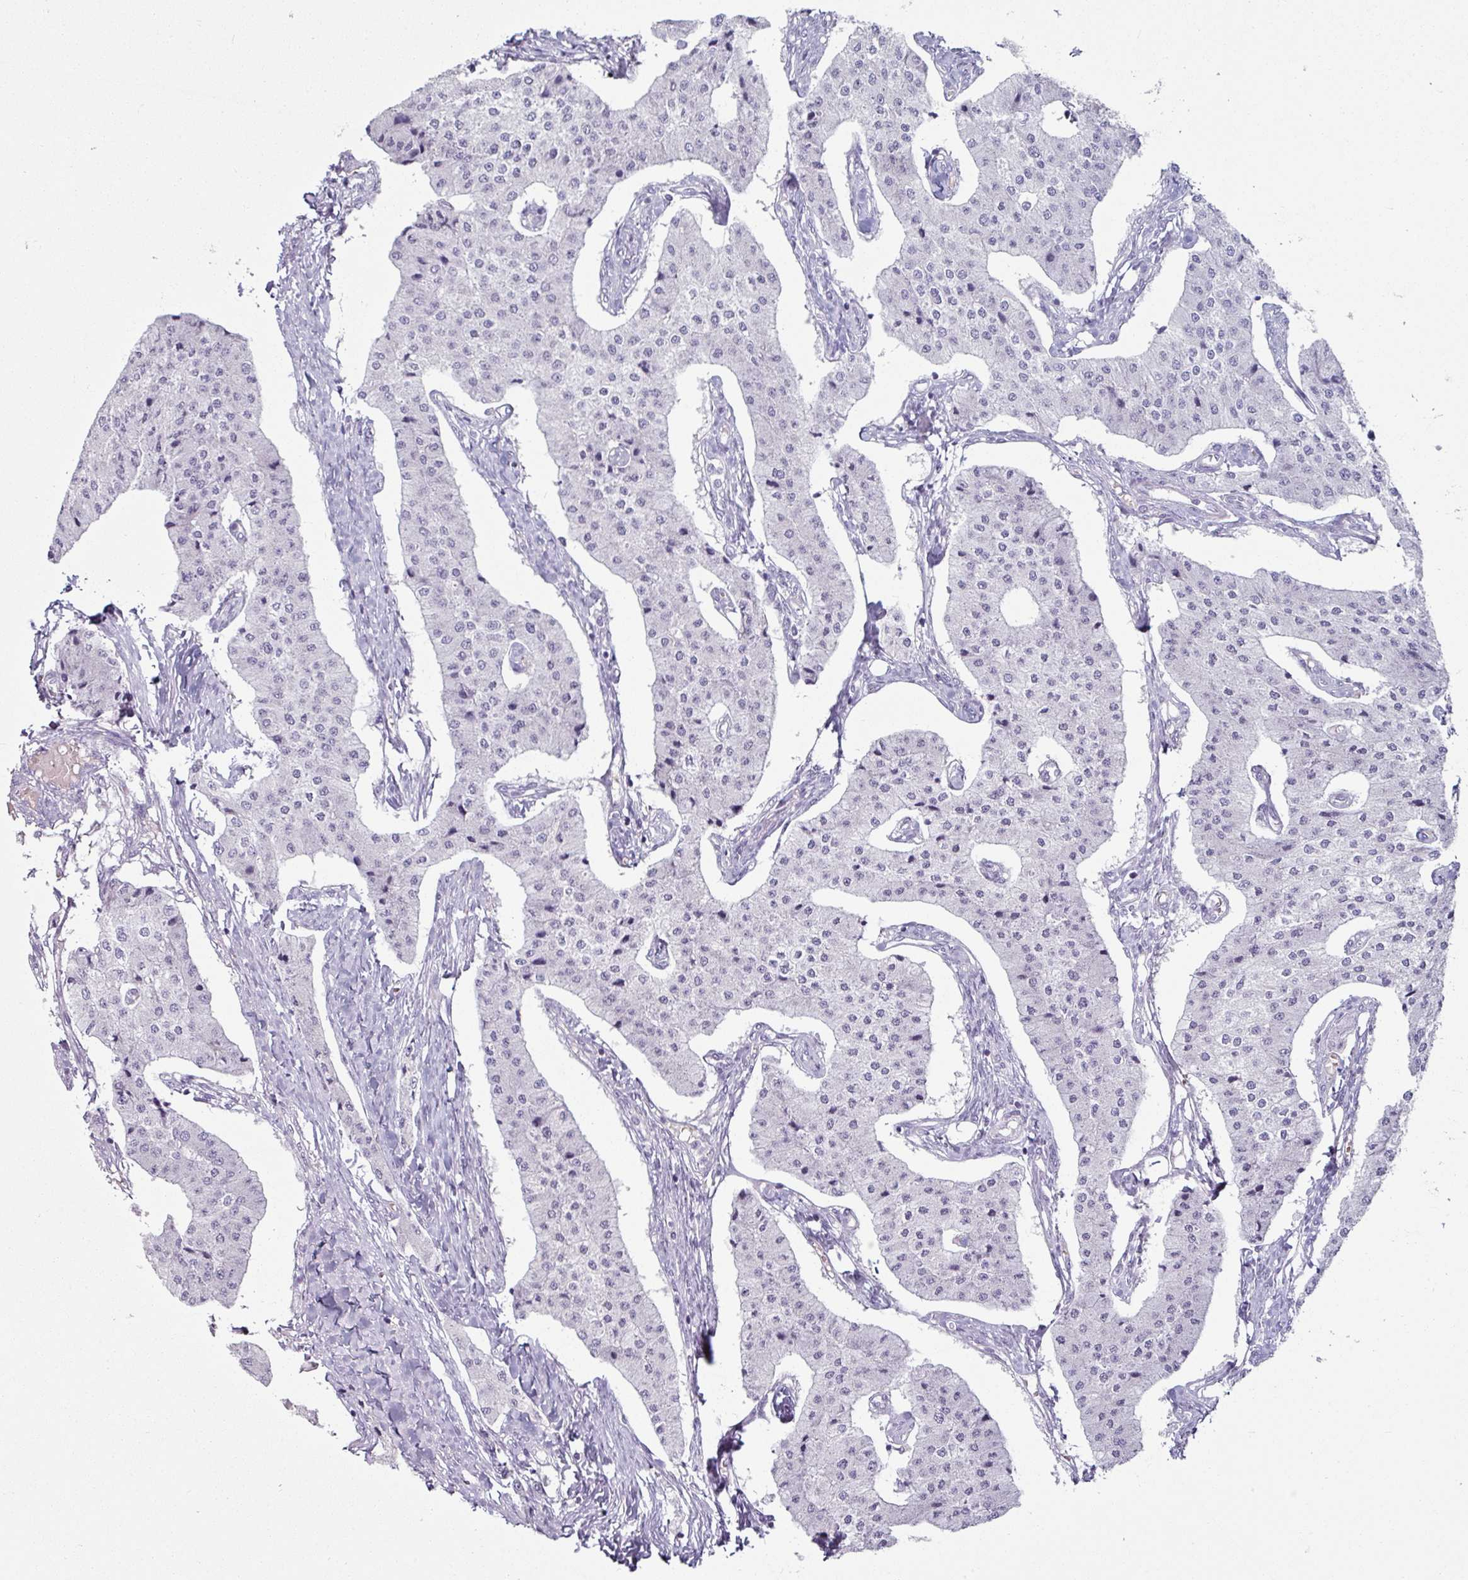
{"staining": {"intensity": "negative", "quantity": "none", "location": "none"}, "tissue": "carcinoid", "cell_type": "Tumor cells", "image_type": "cancer", "snomed": [{"axis": "morphology", "description": "Carcinoid, malignant, NOS"}, {"axis": "topography", "description": "Colon"}], "caption": "IHC micrograph of malignant carcinoid stained for a protein (brown), which reveals no positivity in tumor cells.", "gene": "CLCA1", "patient": {"sex": "female", "age": 52}}